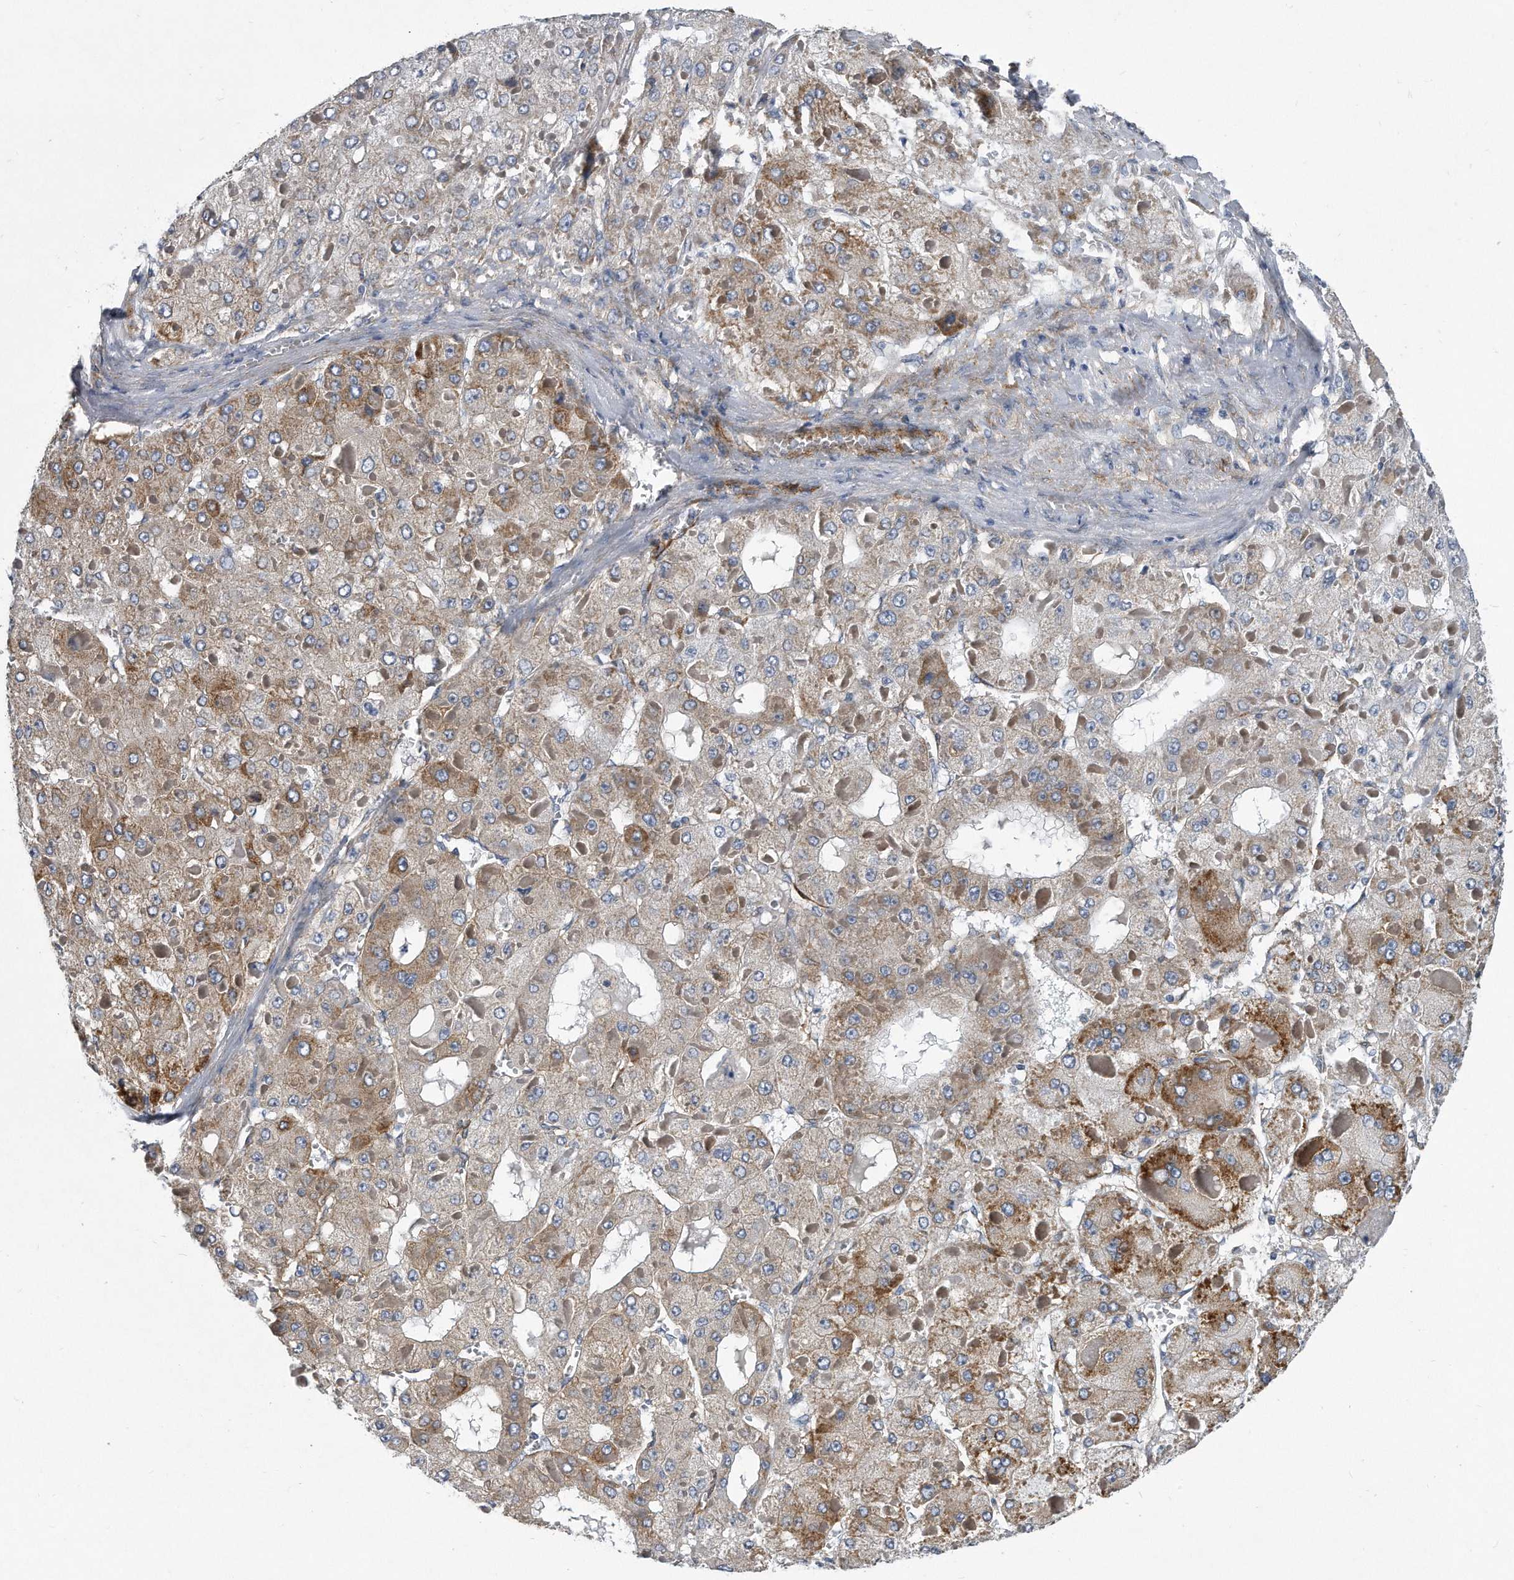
{"staining": {"intensity": "moderate", "quantity": "25%-75%", "location": "cytoplasmic/membranous"}, "tissue": "liver cancer", "cell_type": "Tumor cells", "image_type": "cancer", "snomed": [{"axis": "morphology", "description": "Carcinoma, Hepatocellular, NOS"}, {"axis": "topography", "description": "Liver"}], "caption": "Immunohistochemistry histopathology image of neoplastic tissue: hepatocellular carcinoma (liver) stained using immunohistochemistry (IHC) reveals medium levels of moderate protein expression localized specifically in the cytoplasmic/membranous of tumor cells, appearing as a cytoplasmic/membranous brown color.", "gene": "EIF2B4", "patient": {"sex": "female", "age": 73}}